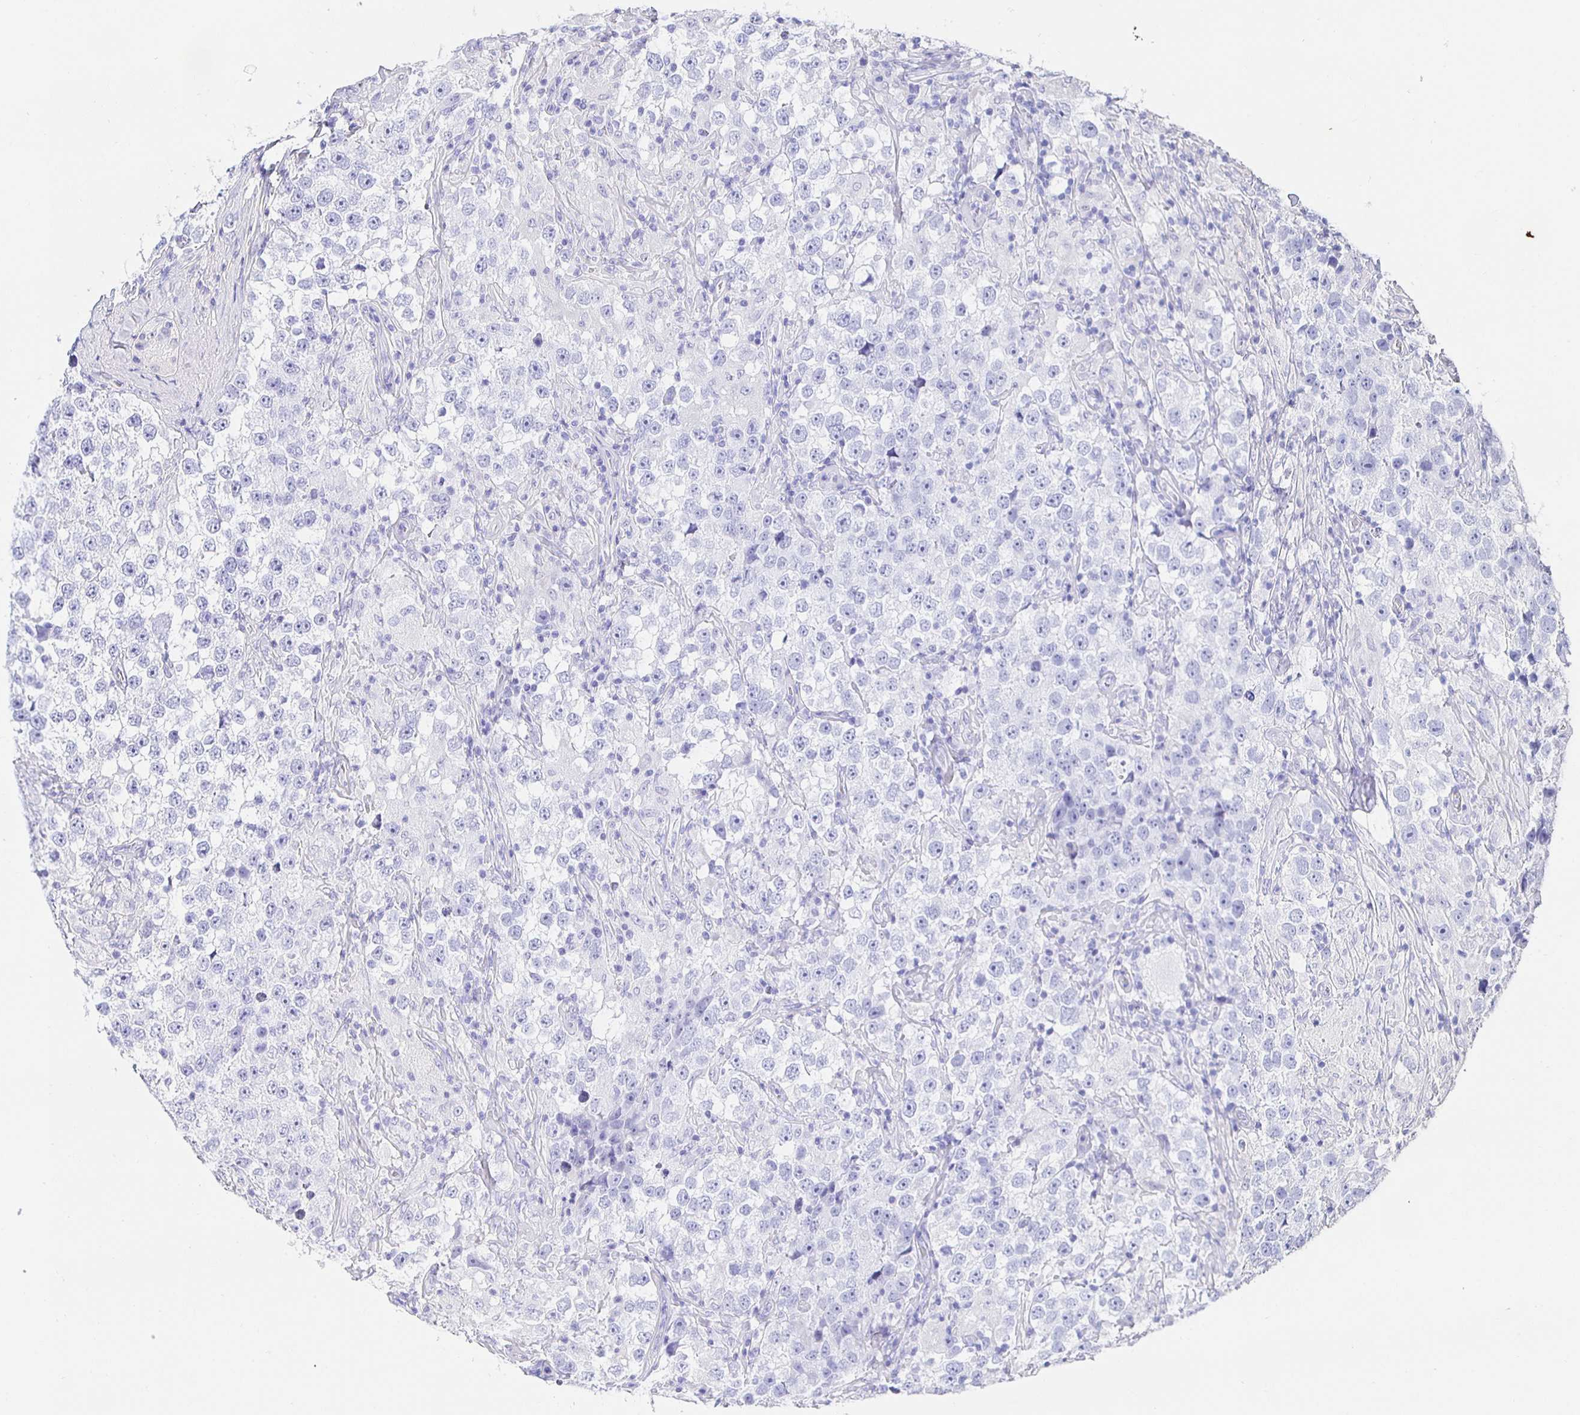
{"staining": {"intensity": "negative", "quantity": "none", "location": "none"}, "tissue": "testis cancer", "cell_type": "Tumor cells", "image_type": "cancer", "snomed": [{"axis": "morphology", "description": "Seminoma, NOS"}, {"axis": "topography", "description": "Testis"}], "caption": "Immunohistochemical staining of human seminoma (testis) displays no significant positivity in tumor cells. Nuclei are stained in blue.", "gene": "HSPA4L", "patient": {"sex": "male", "age": 46}}